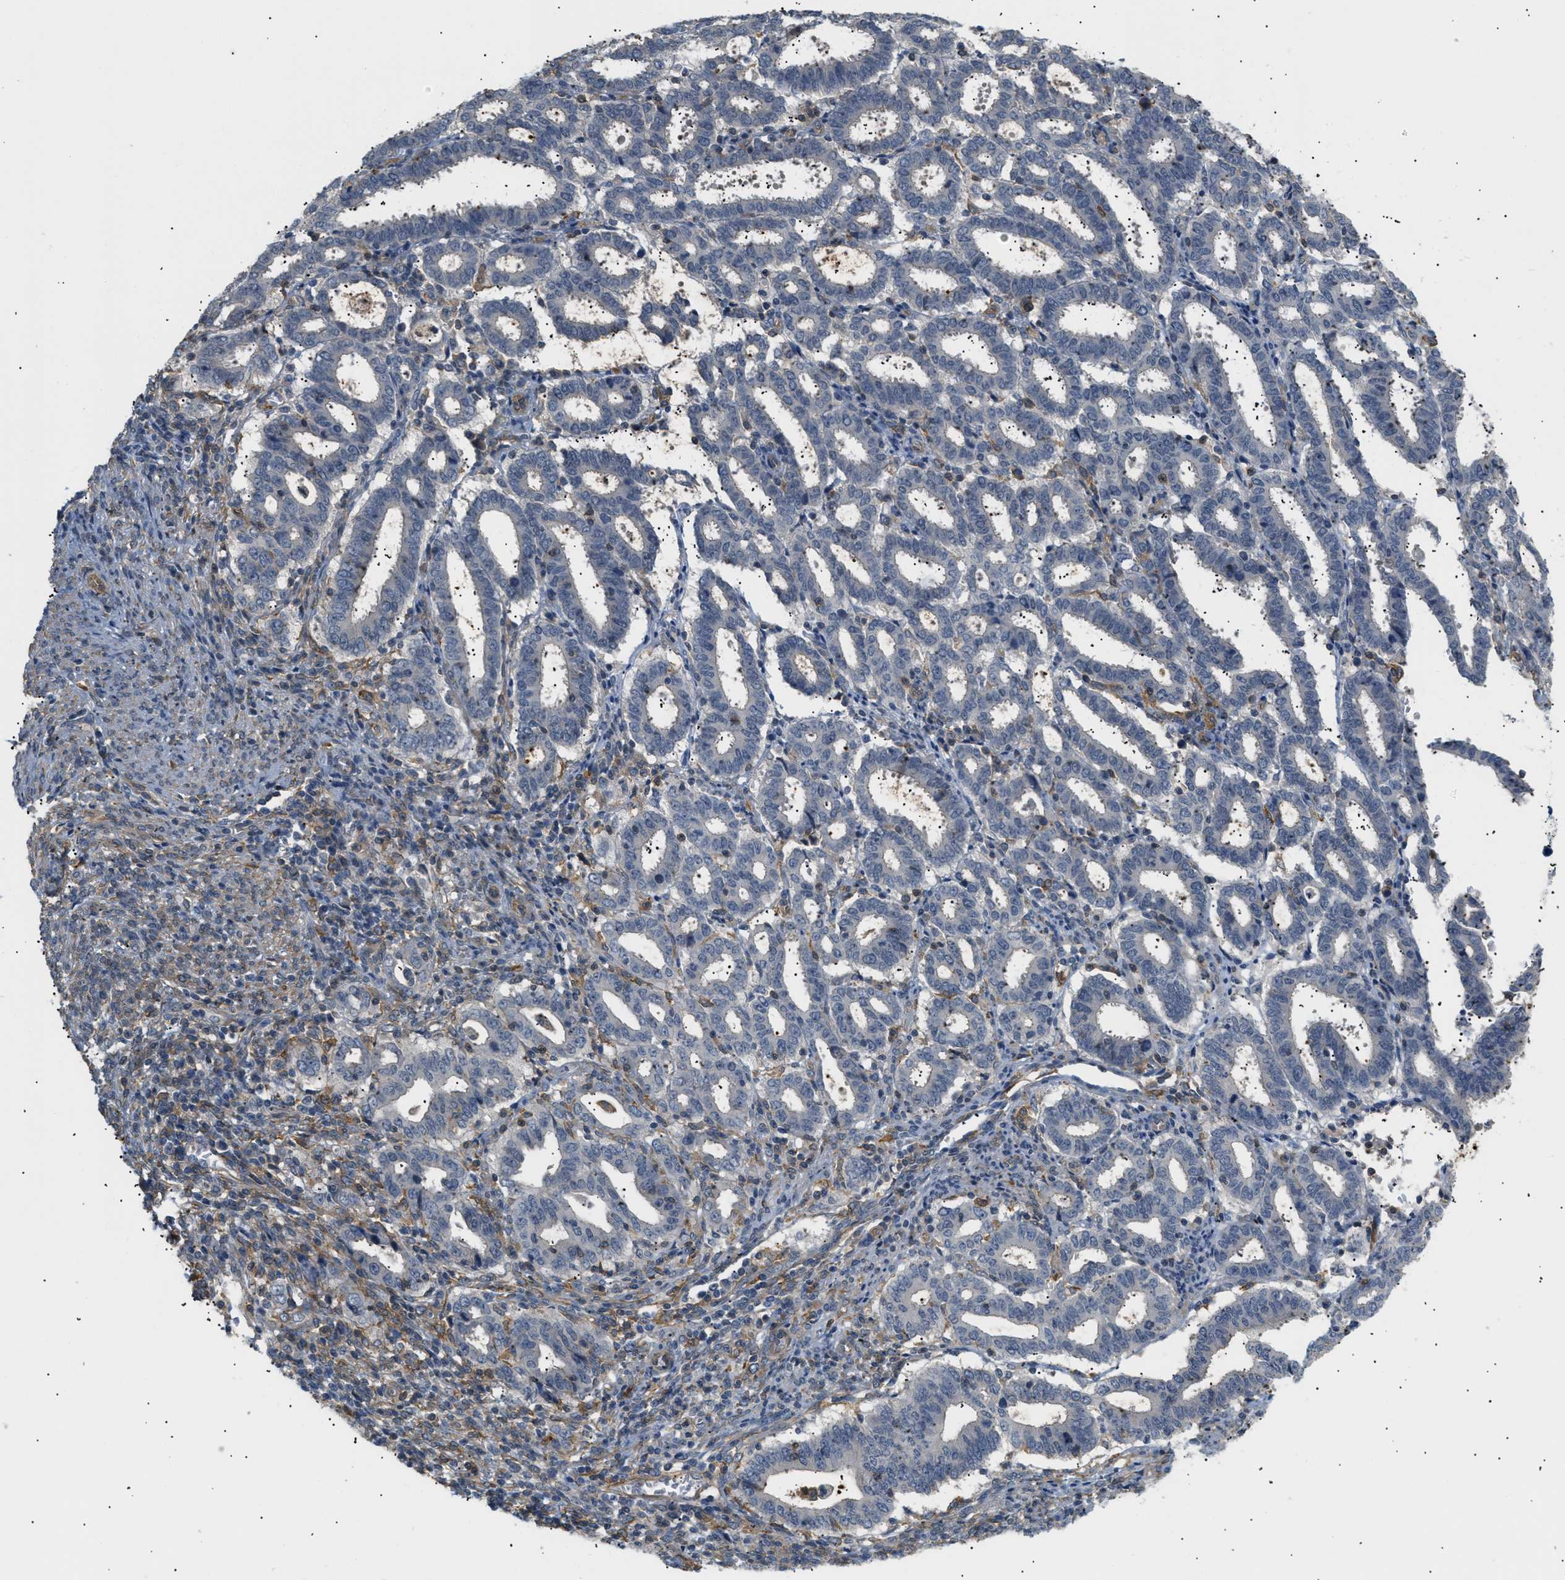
{"staining": {"intensity": "negative", "quantity": "none", "location": "none"}, "tissue": "endometrial cancer", "cell_type": "Tumor cells", "image_type": "cancer", "snomed": [{"axis": "morphology", "description": "Adenocarcinoma, NOS"}, {"axis": "topography", "description": "Uterus"}], "caption": "Tumor cells show no significant staining in endometrial cancer (adenocarcinoma).", "gene": "CORO2B", "patient": {"sex": "female", "age": 83}}